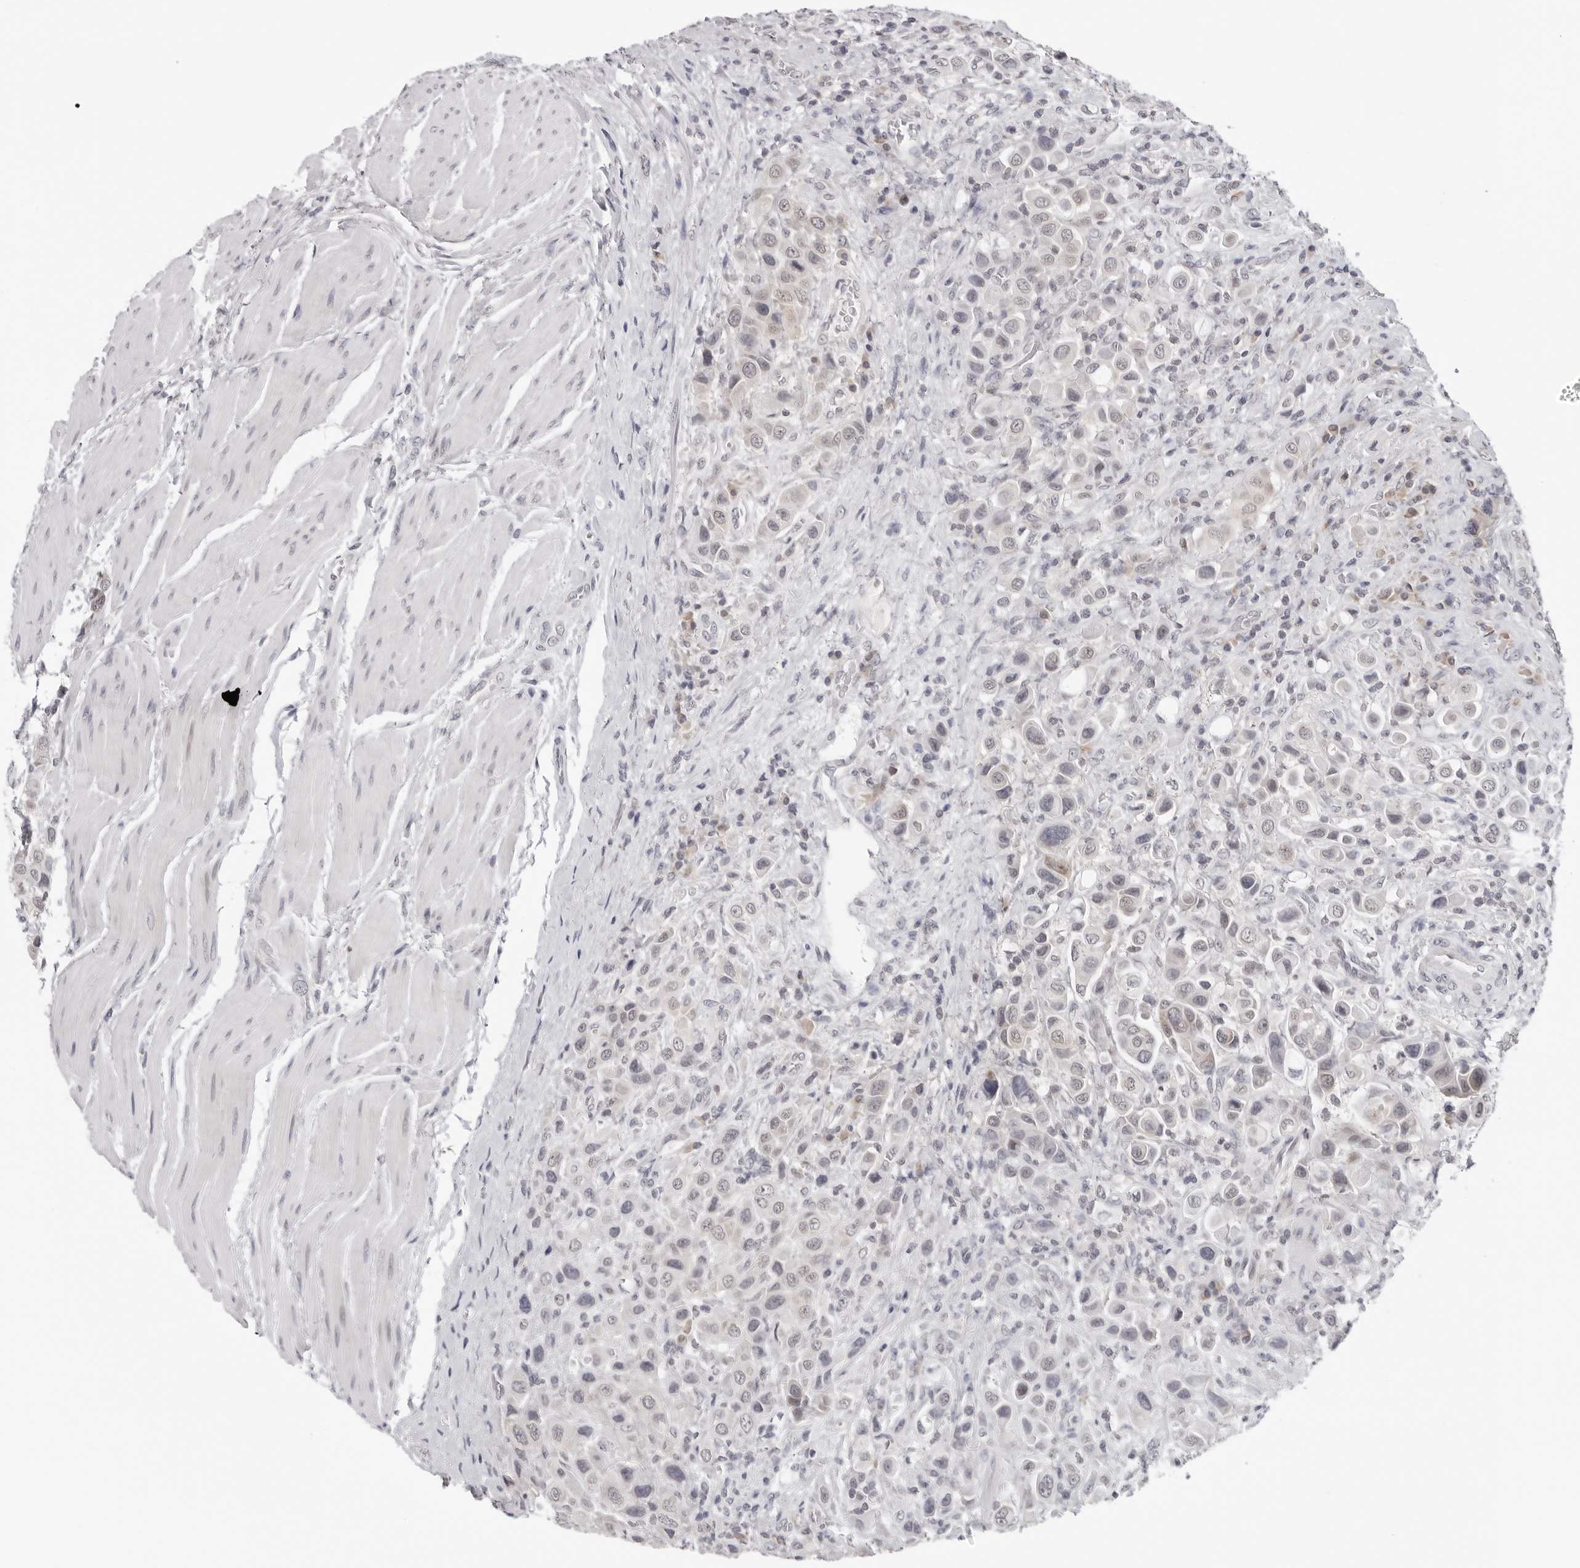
{"staining": {"intensity": "negative", "quantity": "none", "location": "none"}, "tissue": "urothelial cancer", "cell_type": "Tumor cells", "image_type": "cancer", "snomed": [{"axis": "morphology", "description": "Urothelial carcinoma, High grade"}, {"axis": "topography", "description": "Urinary bladder"}], "caption": "Immunohistochemistry micrograph of human high-grade urothelial carcinoma stained for a protein (brown), which shows no staining in tumor cells.", "gene": "PRUNE1", "patient": {"sex": "male", "age": 50}}